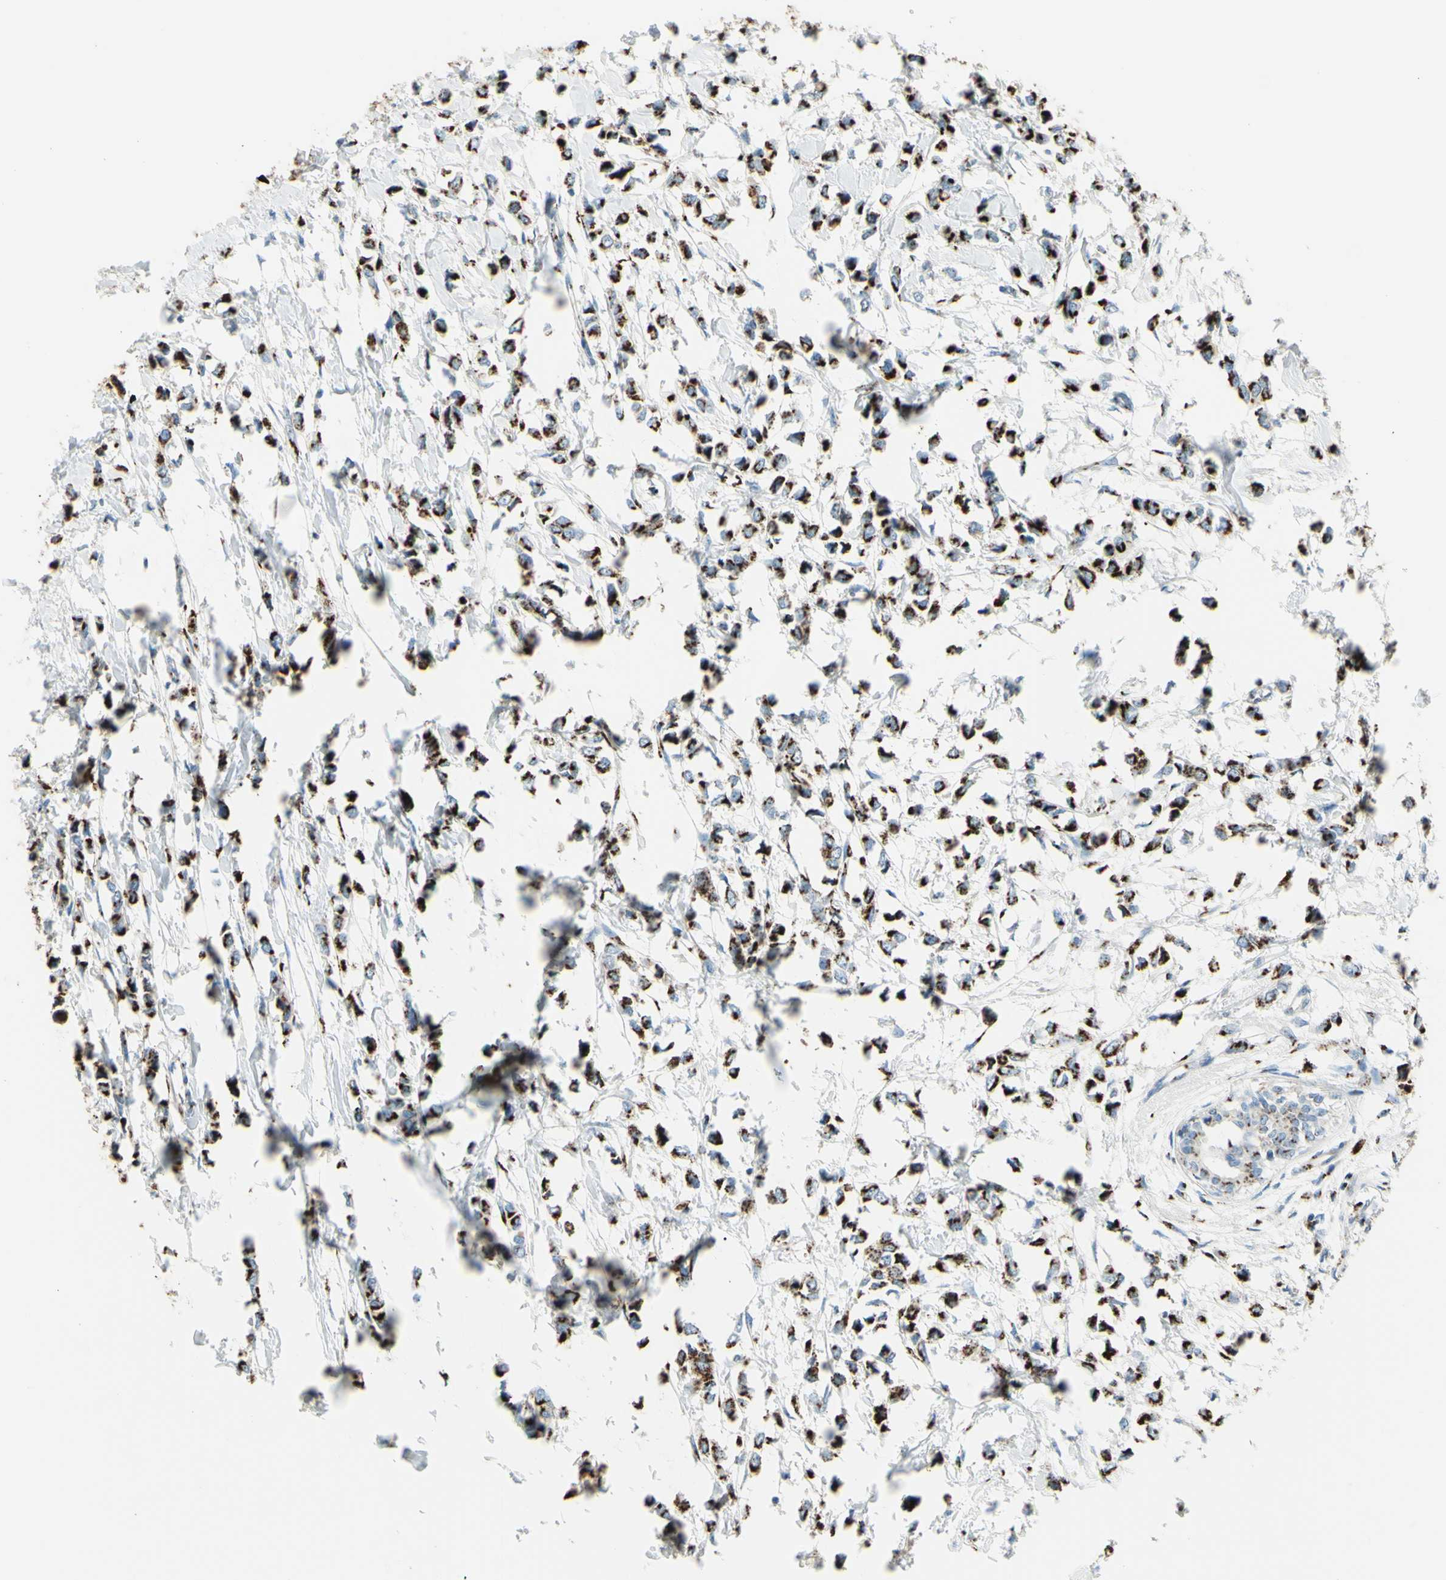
{"staining": {"intensity": "strong", "quantity": ">75%", "location": "cytoplasmic/membranous"}, "tissue": "breast cancer", "cell_type": "Tumor cells", "image_type": "cancer", "snomed": [{"axis": "morphology", "description": "Lobular carcinoma"}, {"axis": "topography", "description": "Breast"}], "caption": "Strong cytoplasmic/membranous protein staining is seen in about >75% of tumor cells in lobular carcinoma (breast). Nuclei are stained in blue.", "gene": "B4GALT1", "patient": {"sex": "female", "age": 51}}